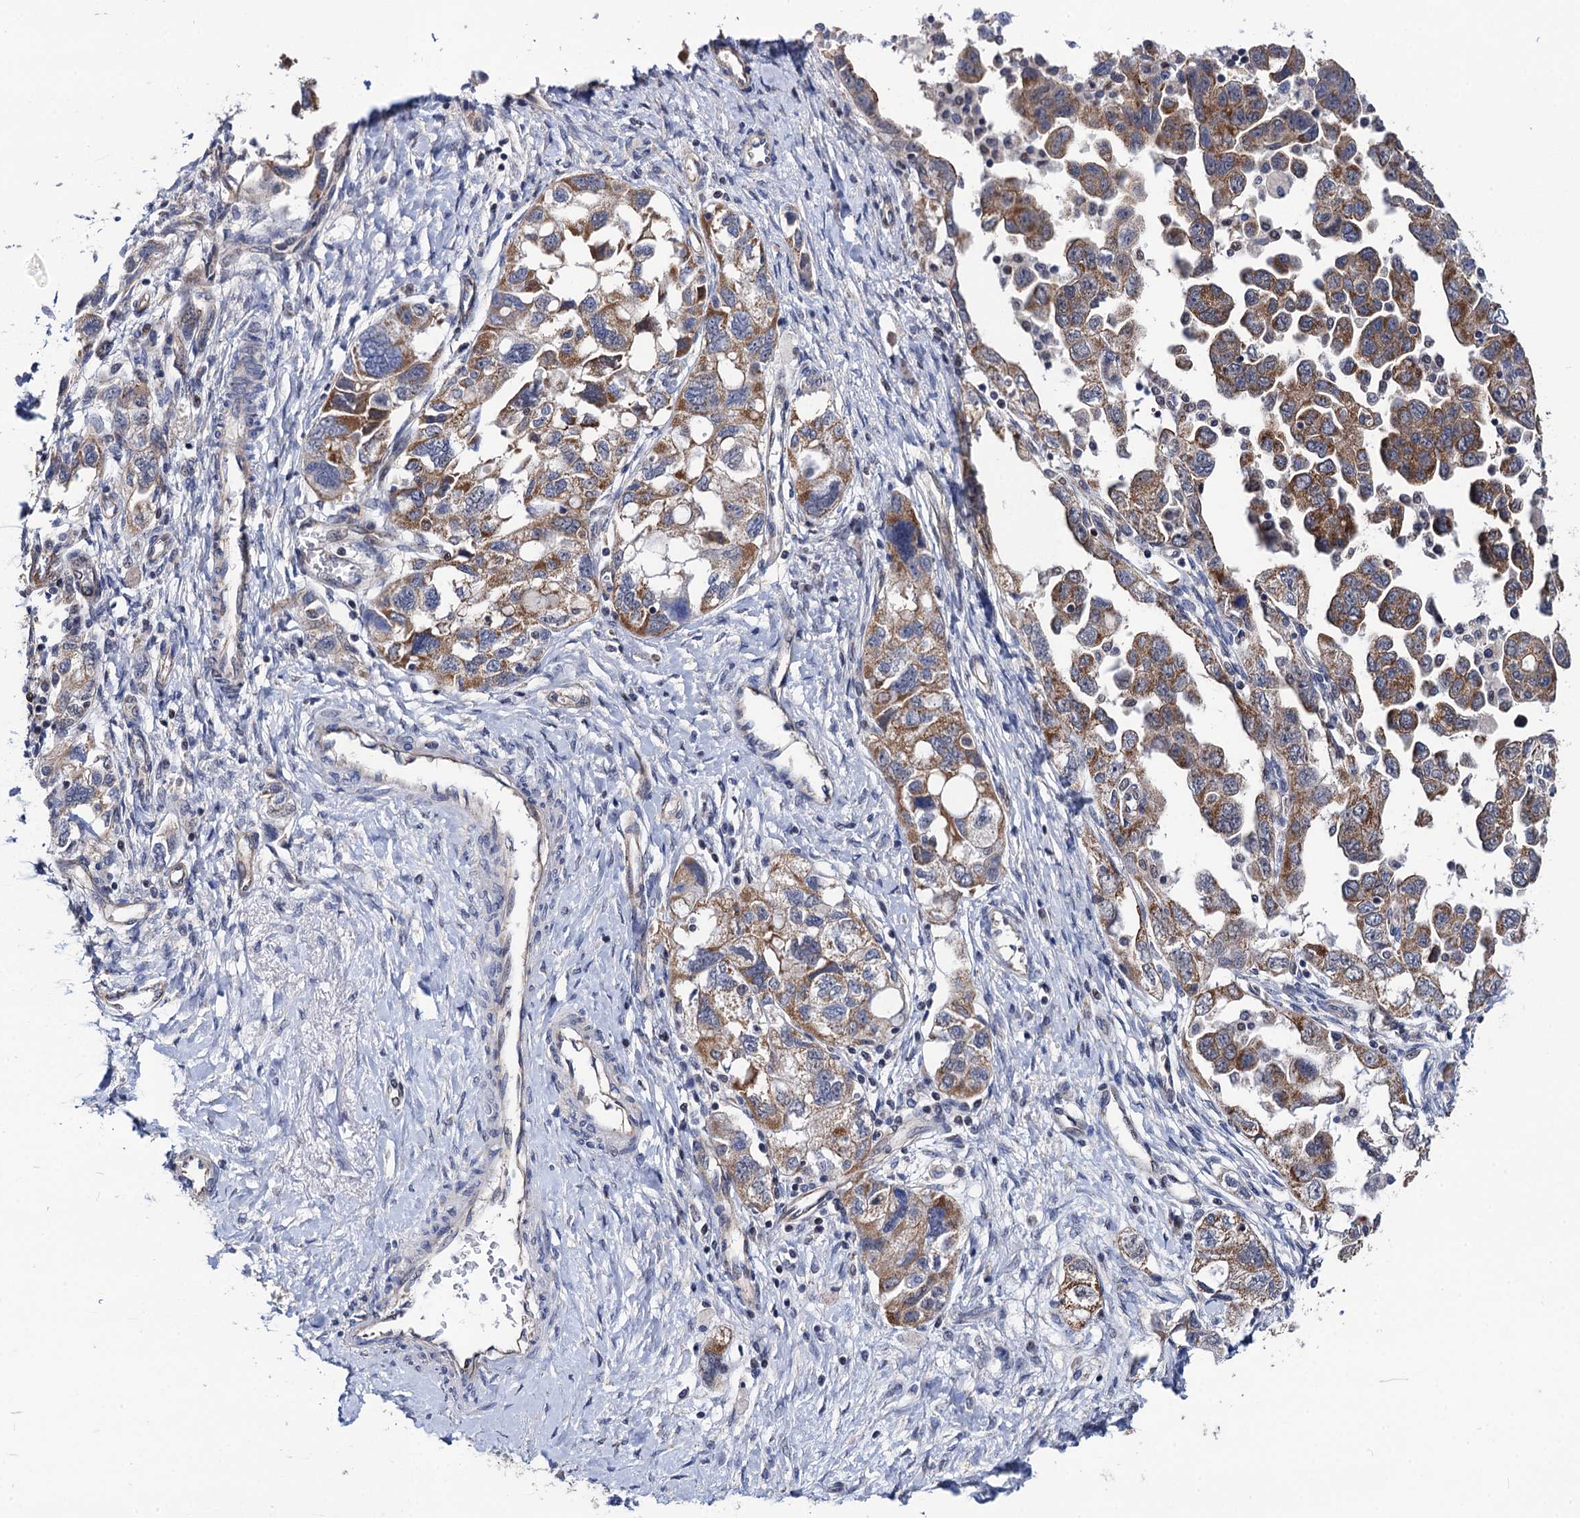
{"staining": {"intensity": "moderate", "quantity": "25%-75%", "location": "cytoplasmic/membranous"}, "tissue": "ovarian cancer", "cell_type": "Tumor cells", "image_type": "cancer", "snomed": [{"axis": "morphology", "description": "Carcinoma, NOS"}, {"axis": "morphology", "description": "Cystadenocarcinoma, serous, NOS"}, {"axis": "topography", "description": "Ovary"}], "caption": "Ovarian carcinoma stained for a protein (brown) reveals moderate cytoplasmic/membranous positive expression in approximately 25%-75% of tumor cells.", "gene": "PTCD3", "patient": {"sex": "female", "age": 69}}